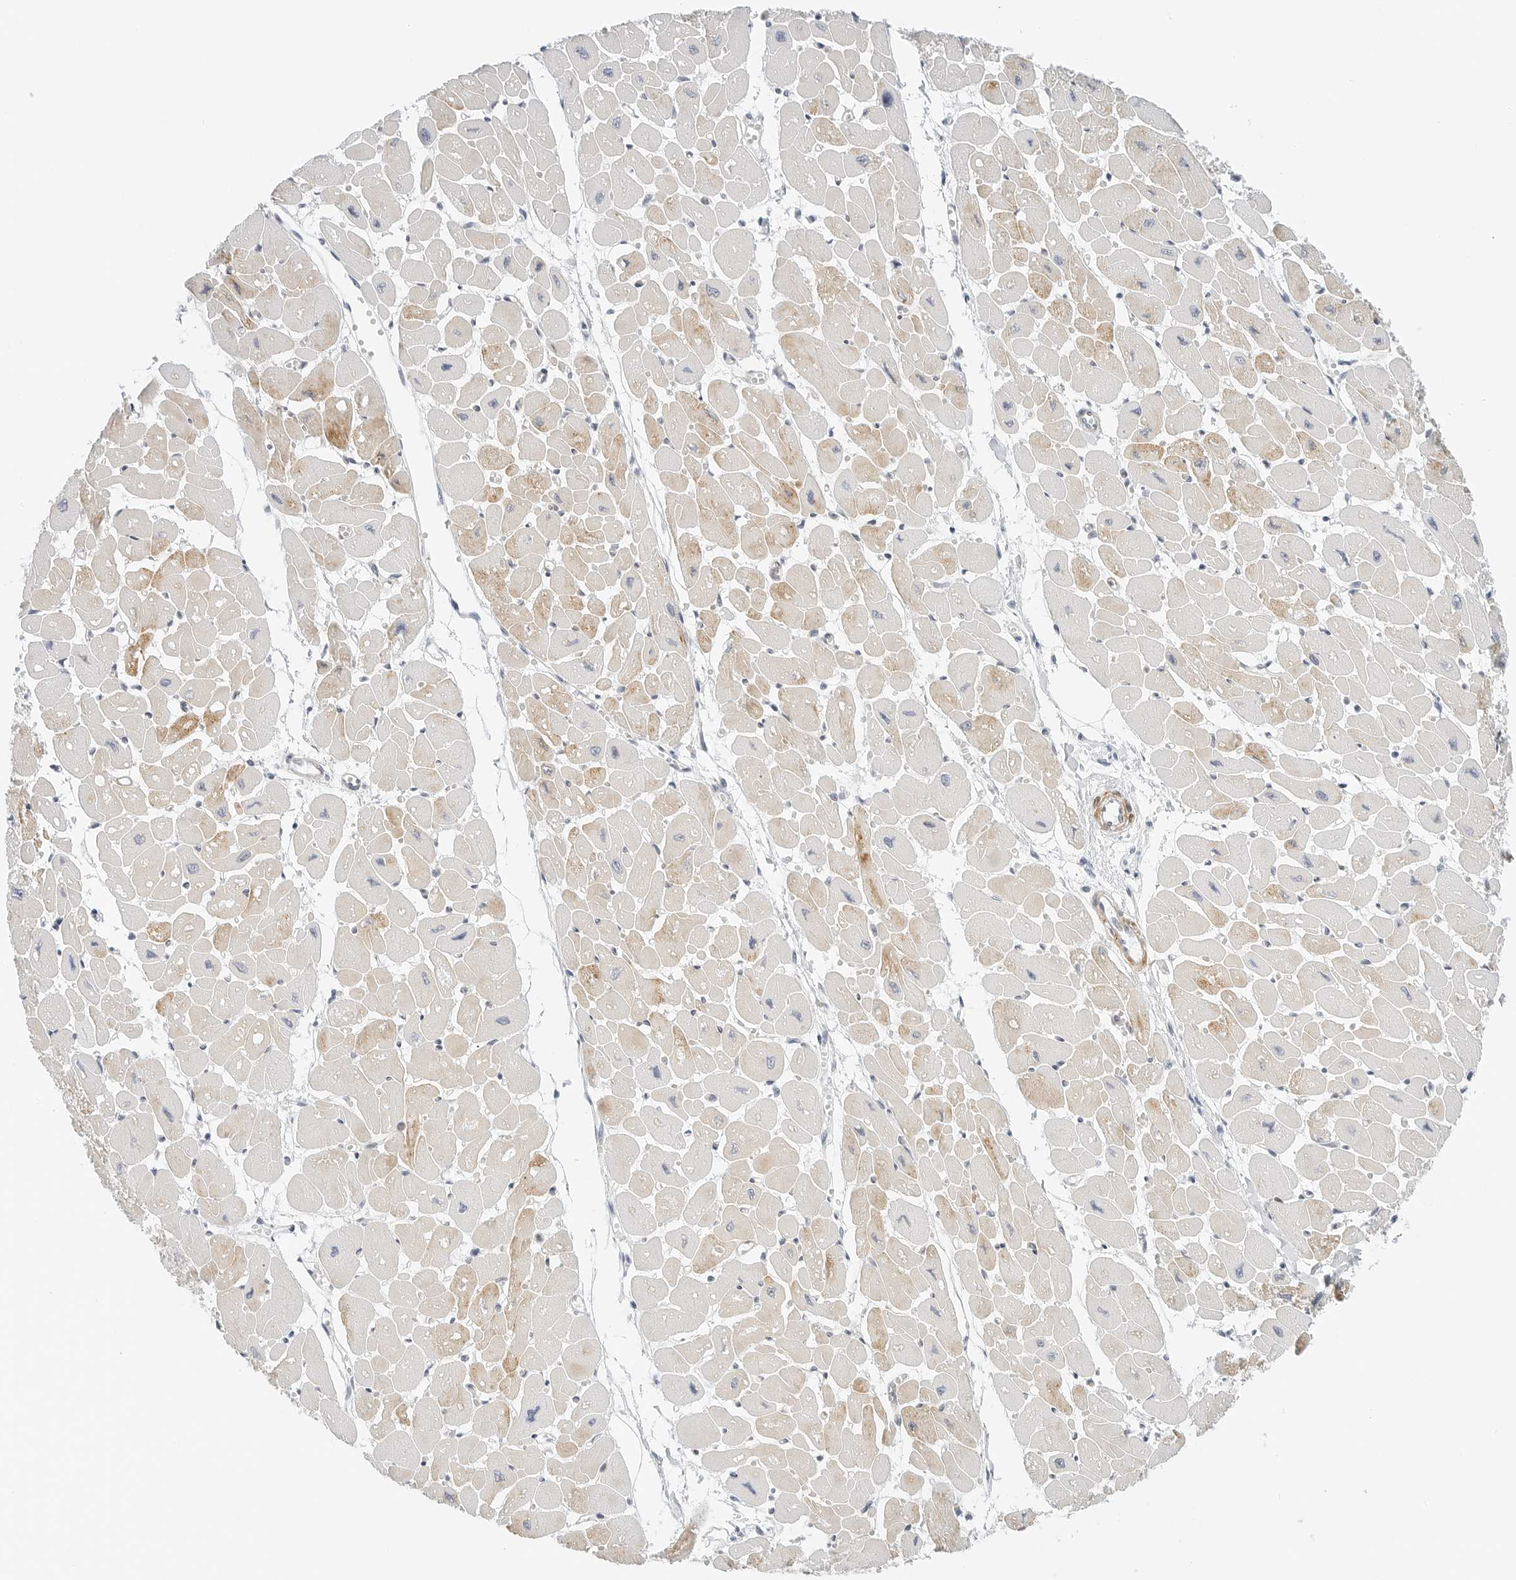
{"staining": {"intensity": "strong", "quantity": "25%-75%", "location": "cytoplasmic/membranous"}, "tissue": "heart muscle", "cell_type": "Cardiomyocytes", "image_type": "normal", "snomed": [{"axis": "morphology", "description": "Normal tissue, NOS"}, {"axis": "topography", "description": "Heart"}], "caption": "The photomicrograph displays staining of benign heart muscle, revealing strong cytoplasmic/membranous protein positivity (brown color) within cardiomyocytes. (DAB (3,3'-diaminobenzidine) IHC with brightfield microscopy, high magnification).", "gene": "IQCC", "patient": {"sex": "female", "age": 54}}